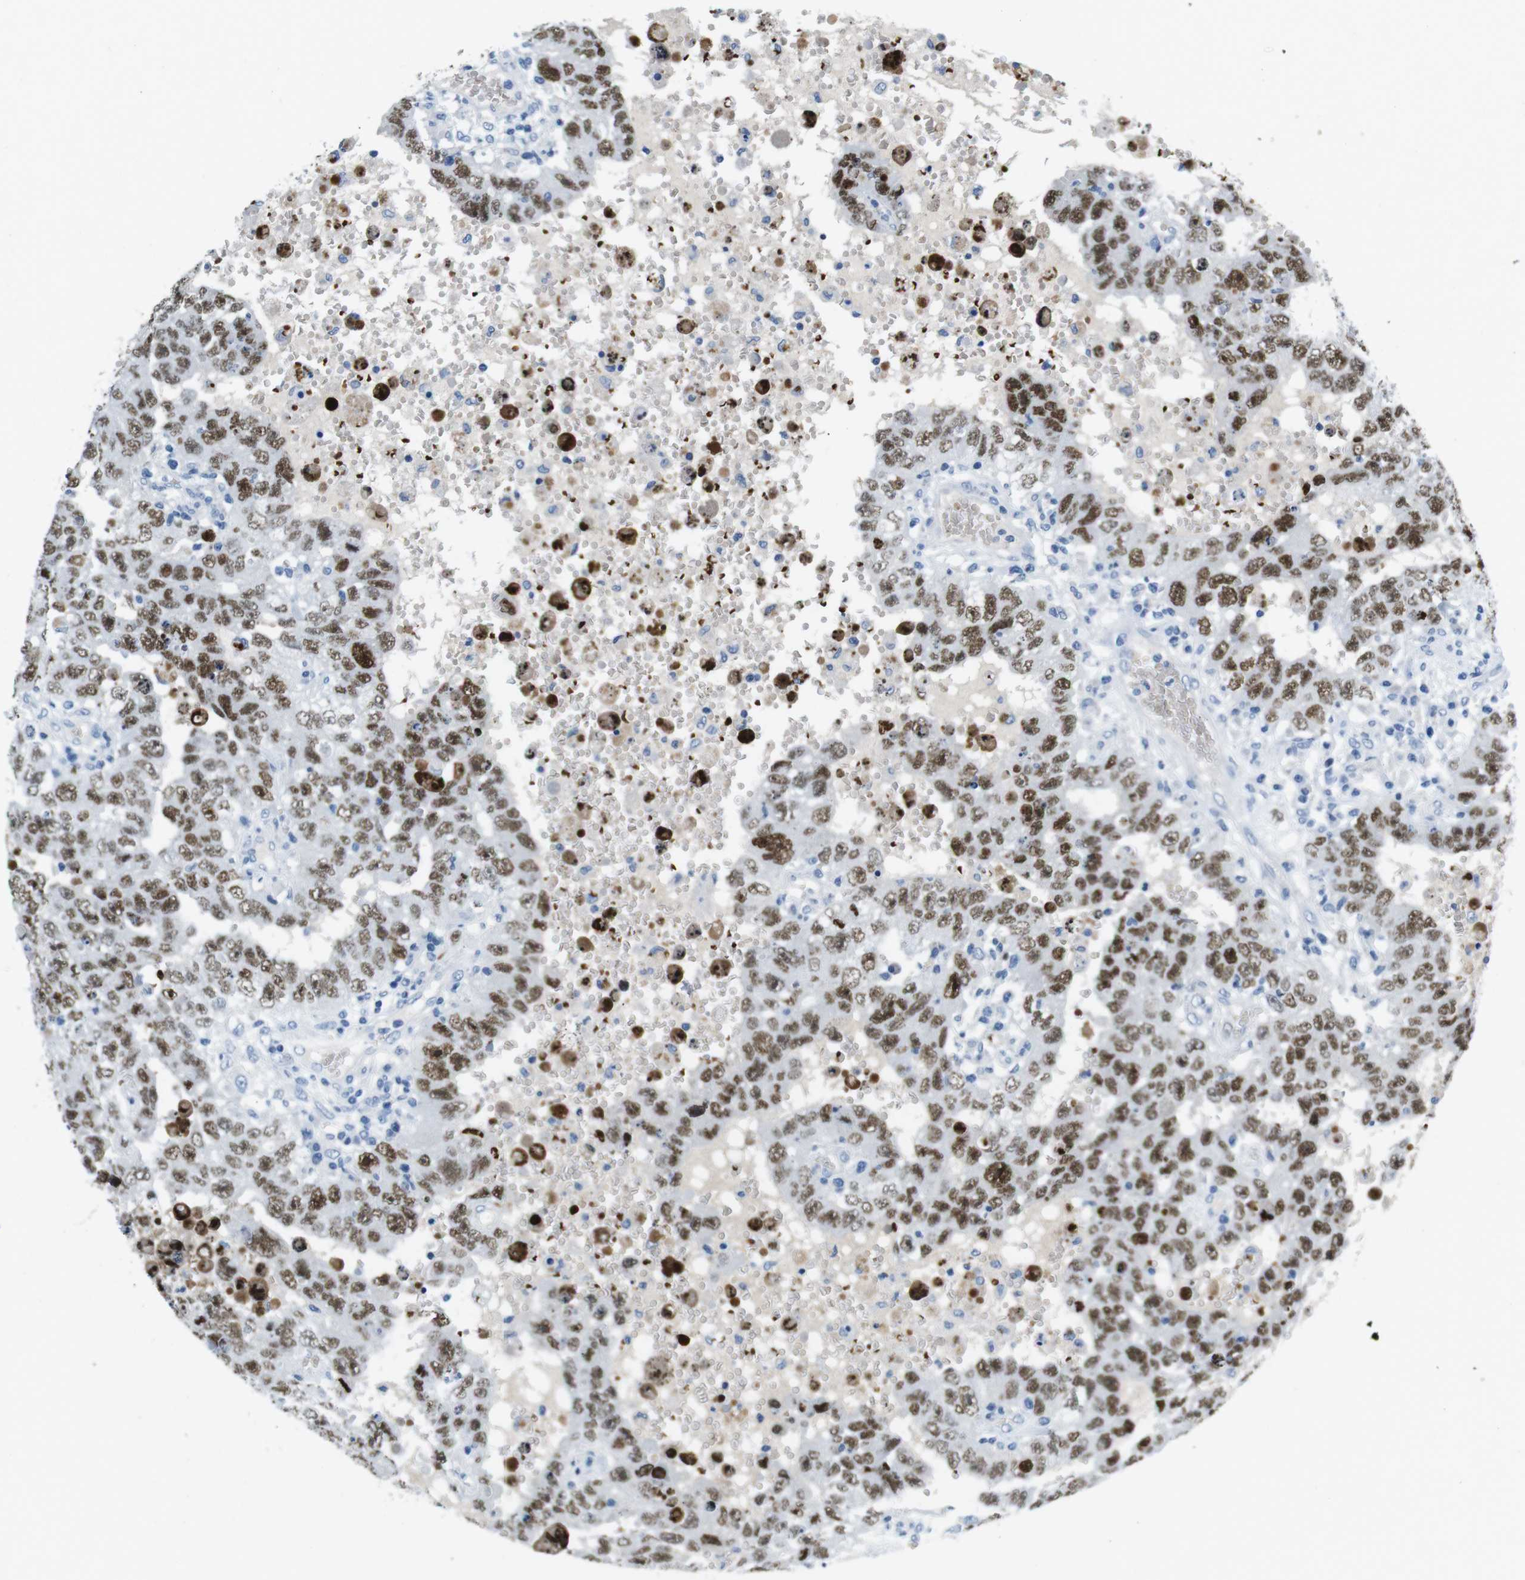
{"staining": {"intensity": "strong", "quantity": "25%-75%", "location": "nuclear"}, "tissue": "testis cancer", "cell_type": "Tumor cells", "image_type": "cancer", "snomed": [{"axis": "morphology", "description": "Carcinoma, Embryonal, NOS"}, {"axis": "topography", "description": "Testis"}], "caption": "Immunohistochemistry (IHC) photomicrograph of neoplastic tissue: human embryonal carcinoma (testis) stained using IHC demonstrates high levels of strong protein expression localized specifically in the nuclear of tumor cells, appearing as a nuclear brown color.", "gene": "TFAP2C", "patient": {"sex": "male", "age": 26}}